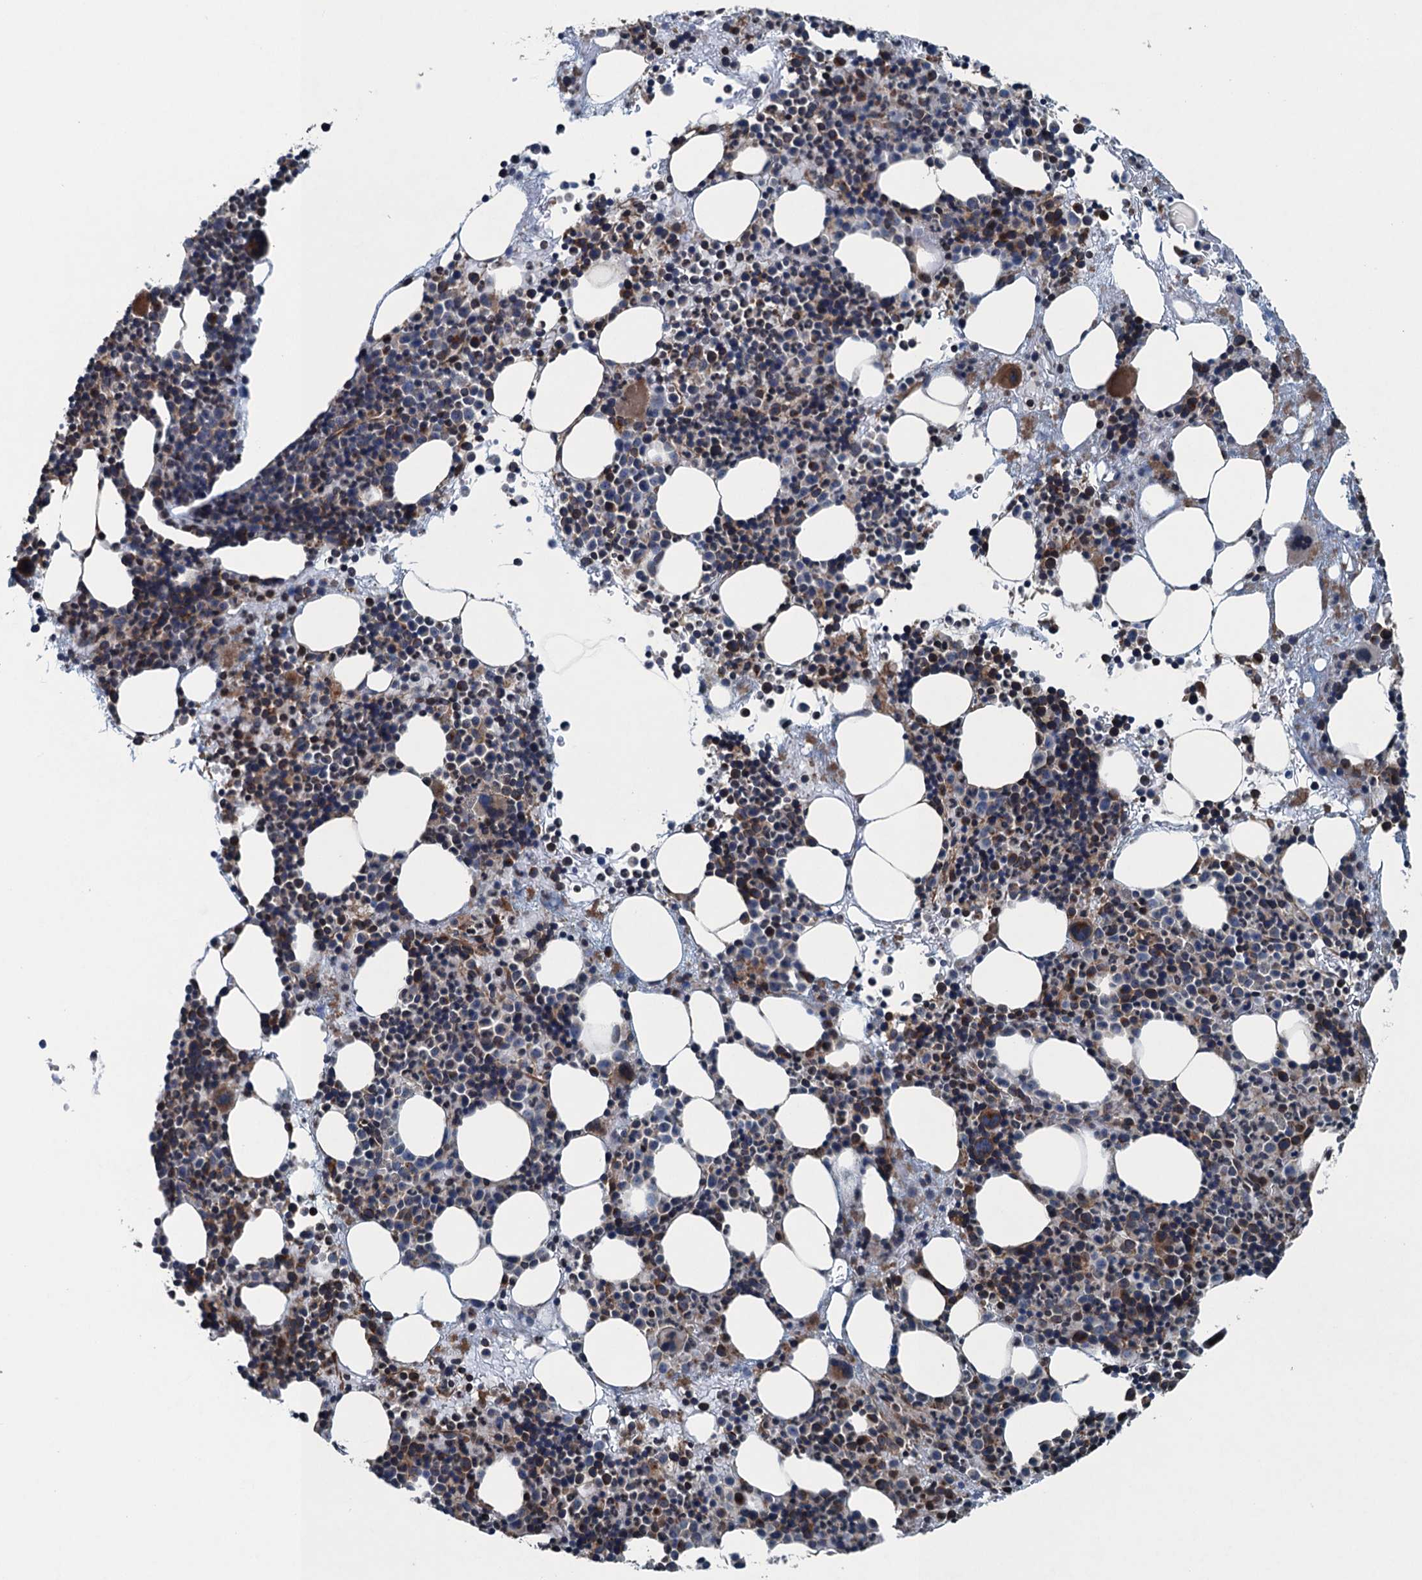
{"staining": {"intensity": "strong", "quantity": "<25%", "location": "cytoplasmic/membranous"}, "tissue": "bone marrow", "cell_type": "Hematopoietic cells", "image_type": "normal", "snomed": [{"axis": "morphology", "description": "Normal tissue, NOS"}, {"axis": "topography", "description": "Bone marrow"}], "caption": "This micrograph shows IHC staining of benign human bone marrow, with medium strong cytoplasmic/membranous staining in approximately <25% of hematopoietic cells.", "gene": "TRAPPC8", "patient": {"sex": "male", "age": 51}}